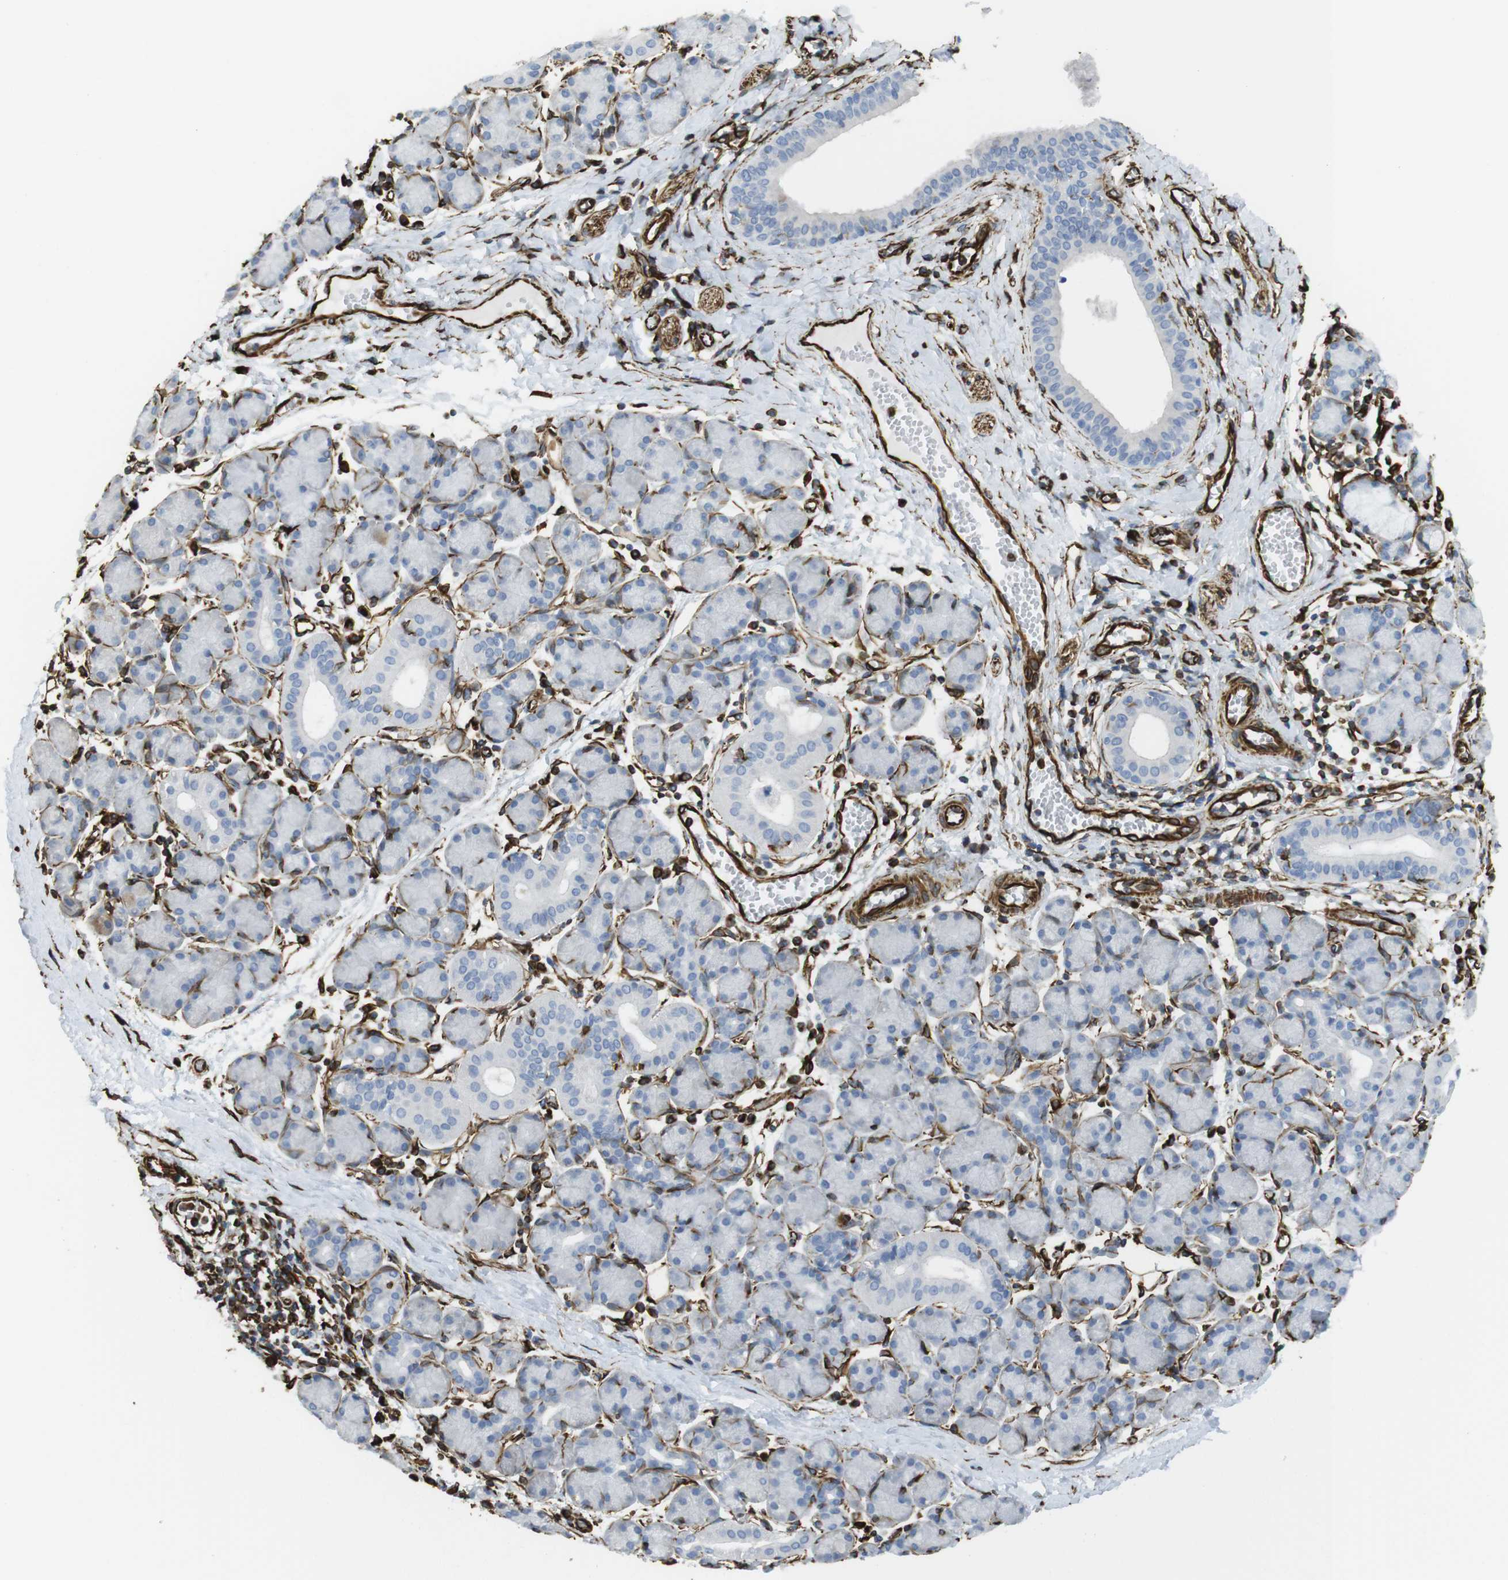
{"staining": {"intensity": "negative", "quantity": "none", "location": "none"}, "tissue": "salivary gland", "cell_type": "Glandular cells", "image_type": "normal", "snomed": [{"axis": "morphology", "description": "Normal tissue, NOS"}, {"axis": "morphology", "description": "Inflammation, NOS"}, {"axis": "topography", "description": "Lymph node"}, {"axis": "topography", "description": "Salivary gland"}], "caption": "Normal salivary gland was stained to show a protein in brown. There is no significant expression in glandular cells.", "gene": "RALGPS1", "patient": {"sex": "male", "age": 3}}